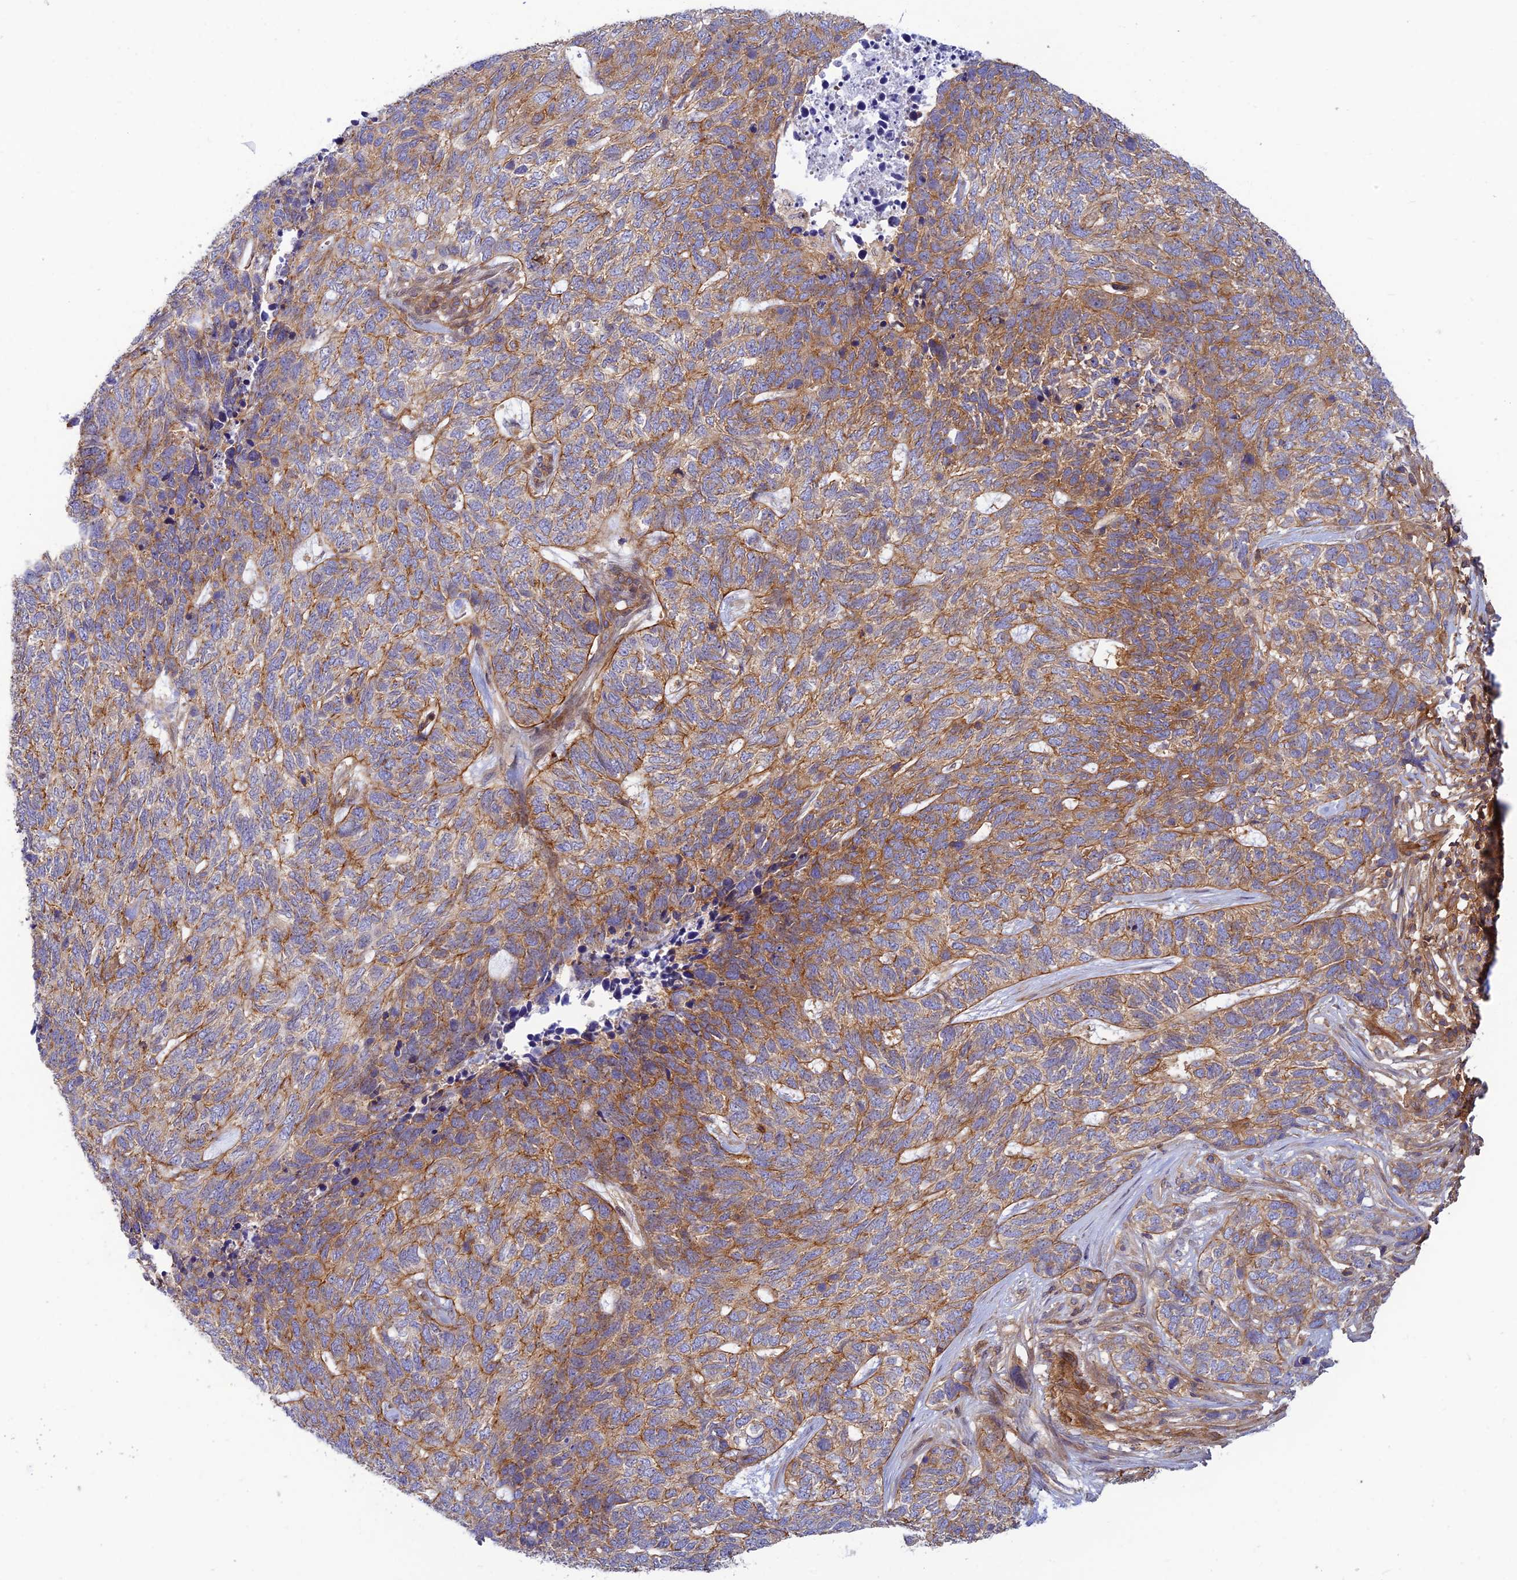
{"staining": {"intensity": "moderate", "quantity": "25%-75%", "location": "cytoplasmic/membranous"}, "tissue": "skin cancer", "cell_type": "Tumor cells", "image_type": "cancer", "snomed": [{"axis": "morphology", "description": "Basal cell carcinoma"}, {"axis": "topography", "description": "Skin"}], "caption": "Skin basal cell carcinoma tissue shows moderate cytoplasmic/membranous staining in about 25%-75% of tumor cells, visualized by immunohistochemistry.", "gene": "PPP1R12C", "patient": {"sex": "female", "age": 65}}